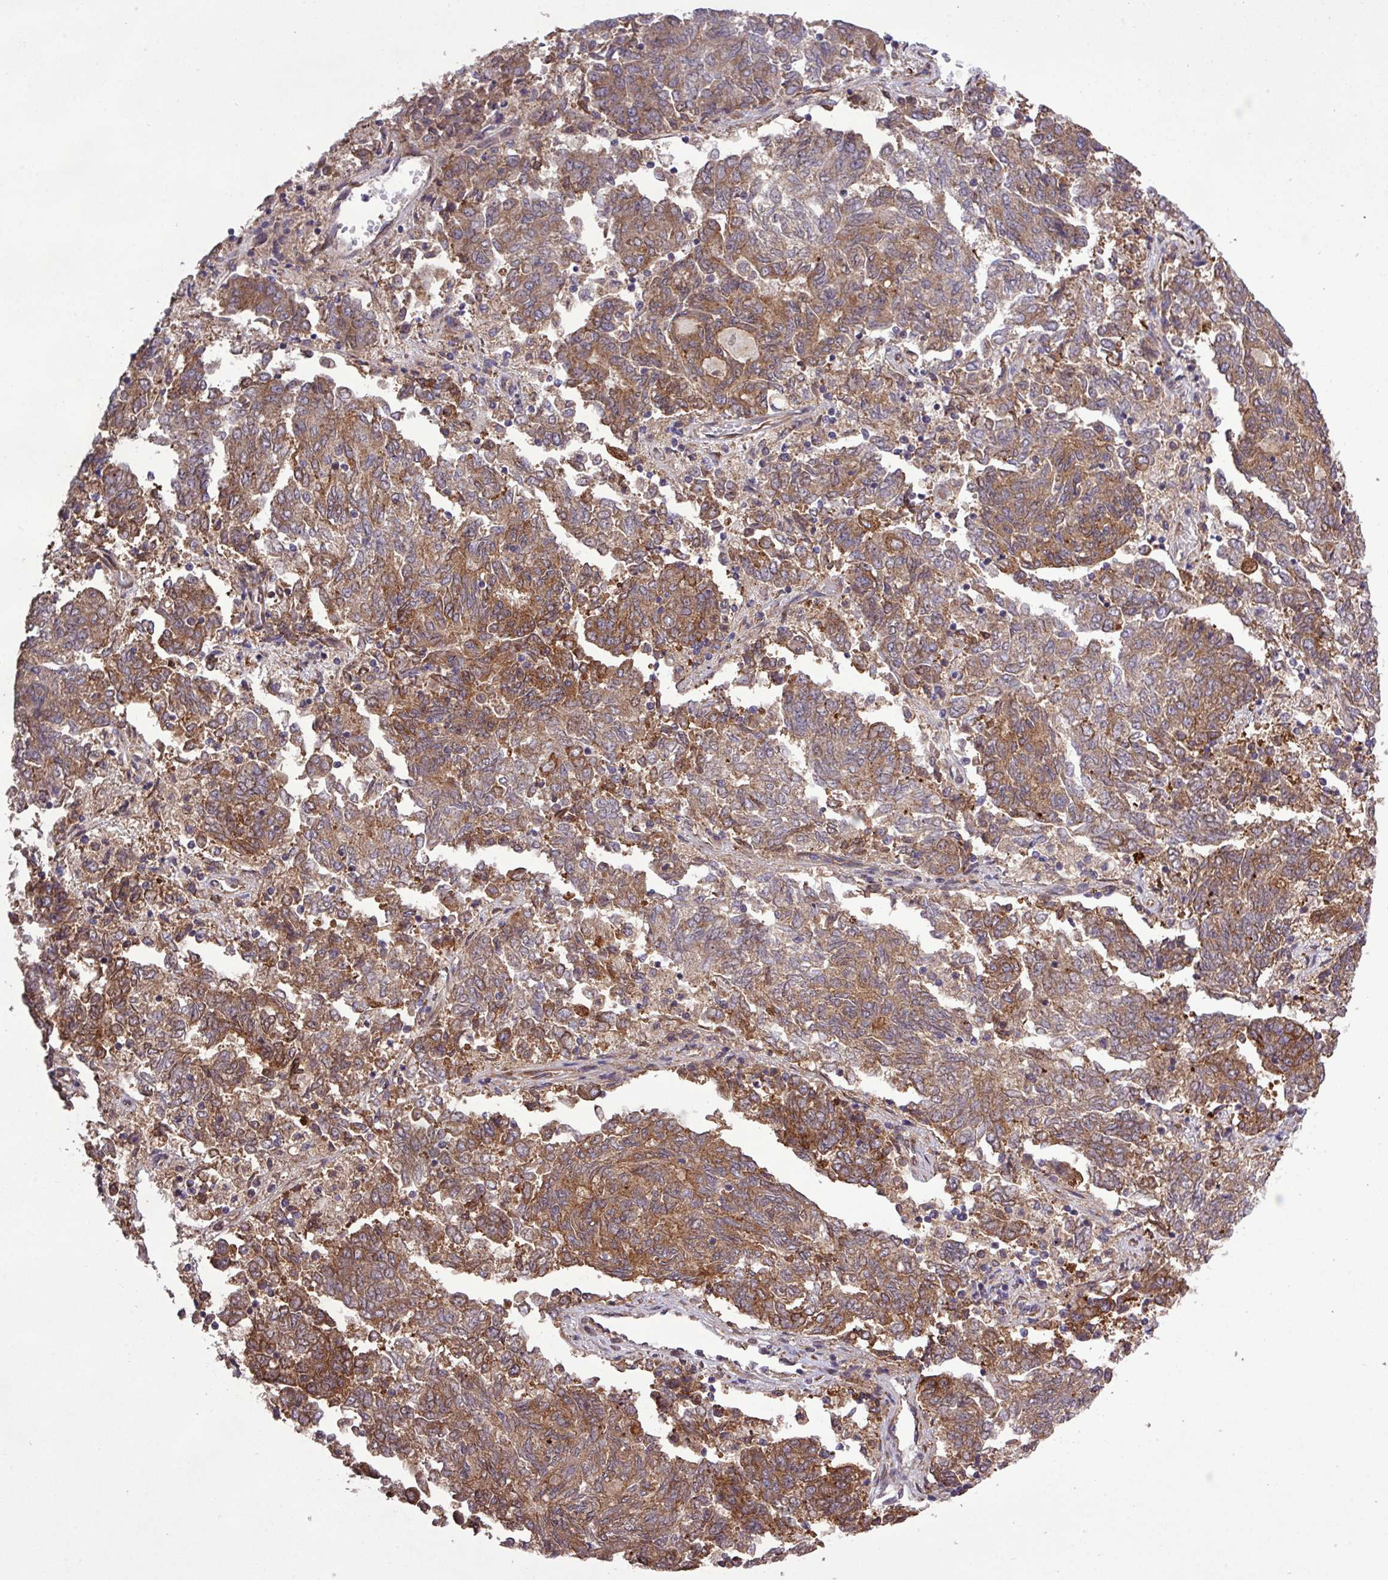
{"staining": {"intensity": "moderate", "quantity": ">75%", "location": "cytoplasmic/membranous"}, "tissue": "endometrial cancer", "cell_type": "Tumor cells", "image_type": "cancer", "snomed": [{"axis": "morphology", "description": "Adenocarcinoma, NOS"}, {"axis": "topography", "description": "Endometrium"}], "caption": "There is medium levels of moderate cytoplasmic/membranous expression in tumor cells of endometrial cancer (adenocarcinoma), as demonstrated by immunohistochemical staining (brown color).", "gene": "MEGF6", "patient": {"sex": "female", "age": 80}}